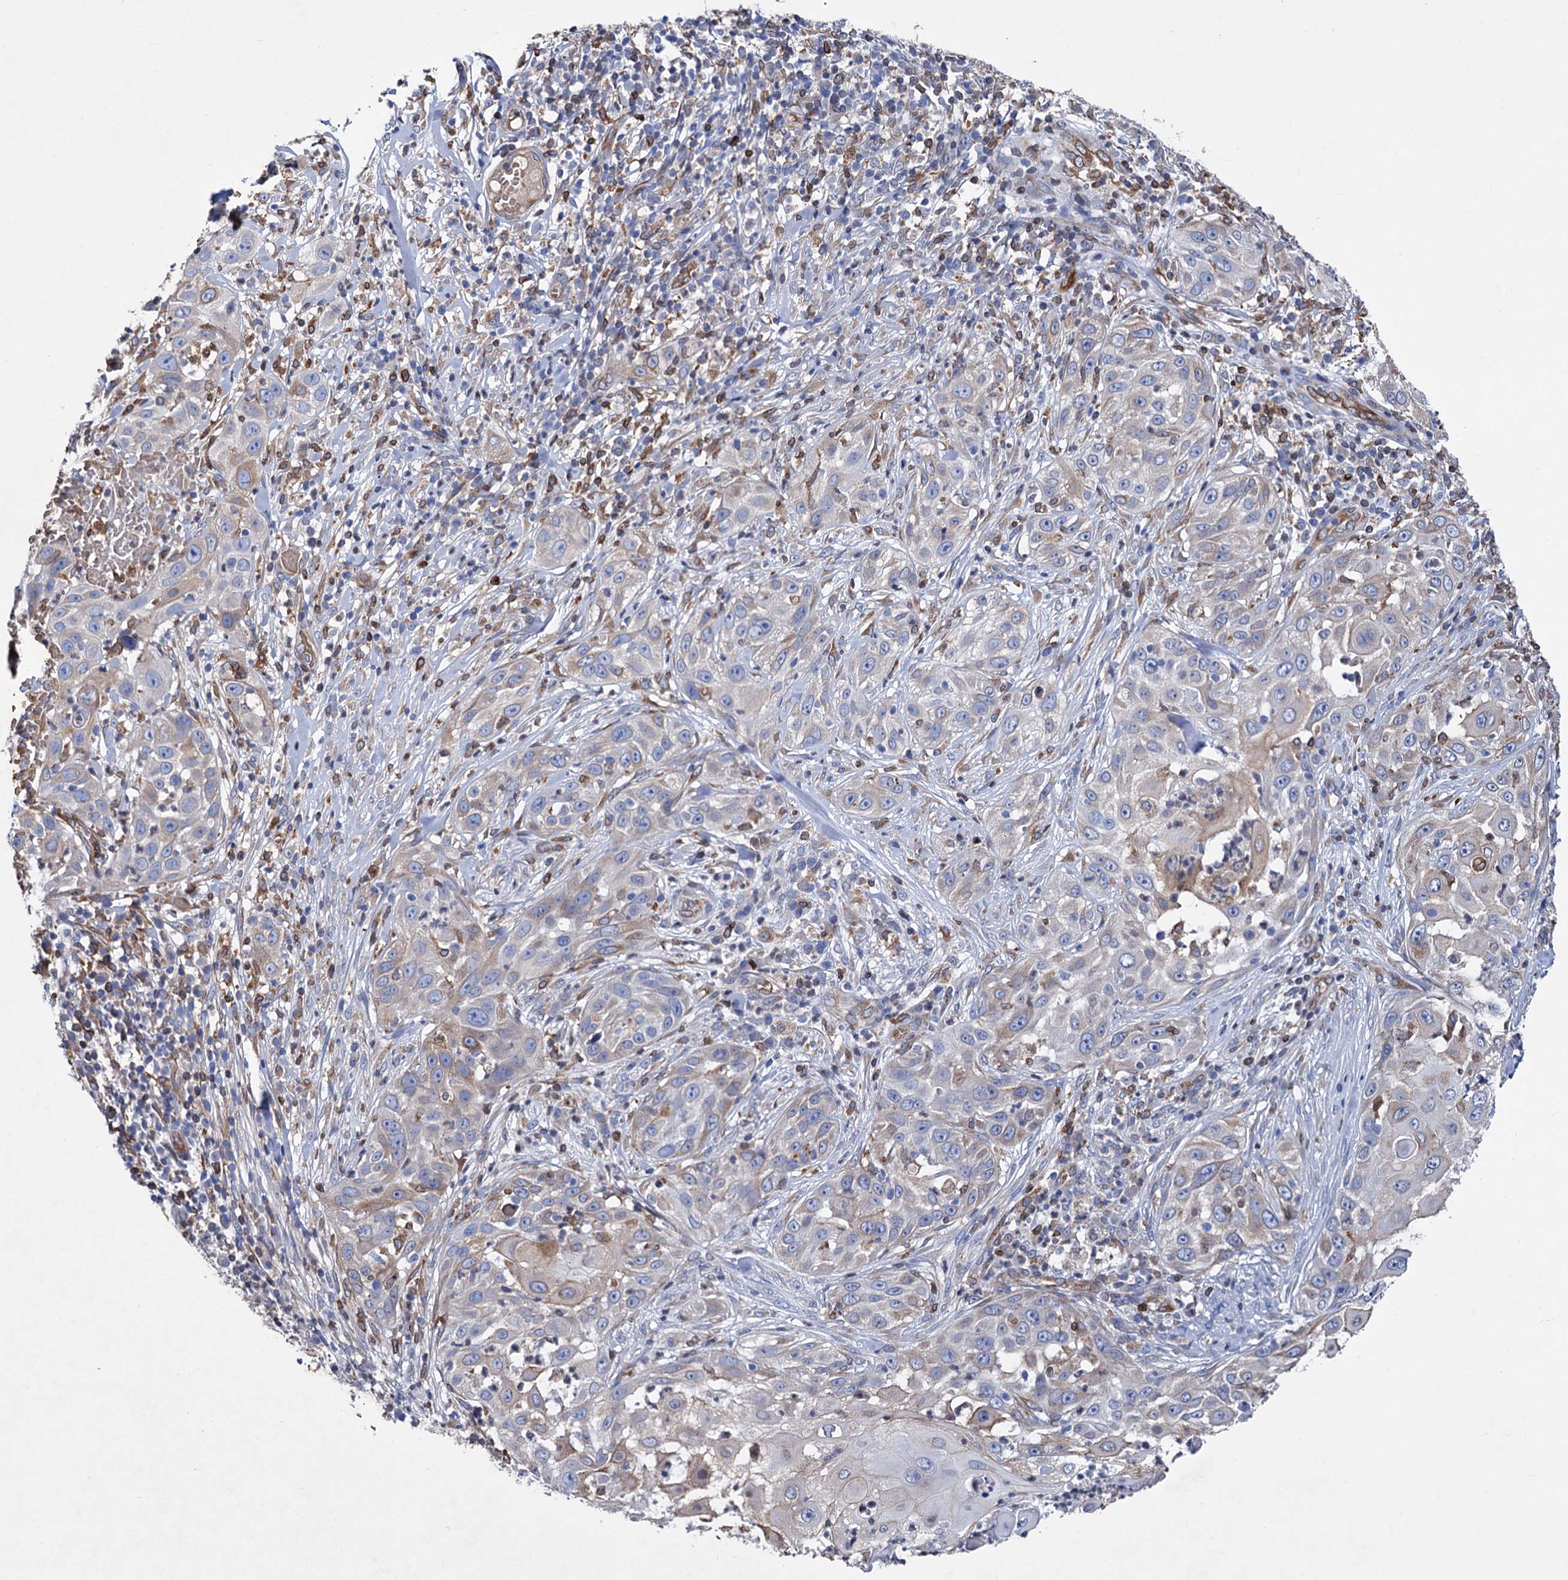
{"staining": {"intensity": "weak", "quantity": "<25%", "location": "cytoplasmic/membranous"}, "tissue": "skin cancer", "cell_type": "Tumor cells", "image_type": "cancer", "snomed": [{"axis": "morphology", "description": "Squamous cell carcinoma, NOS"}, {"axis": "topography", "description": "Skin"}], "caption": "IHC histopathology image of neoplastic tissue: skin squamous cell carcinoma stained with DAB reveals no significant protein expression in tumor cells.", "gene": "STING1", "patient": {"sex": "female", "age": 44}}